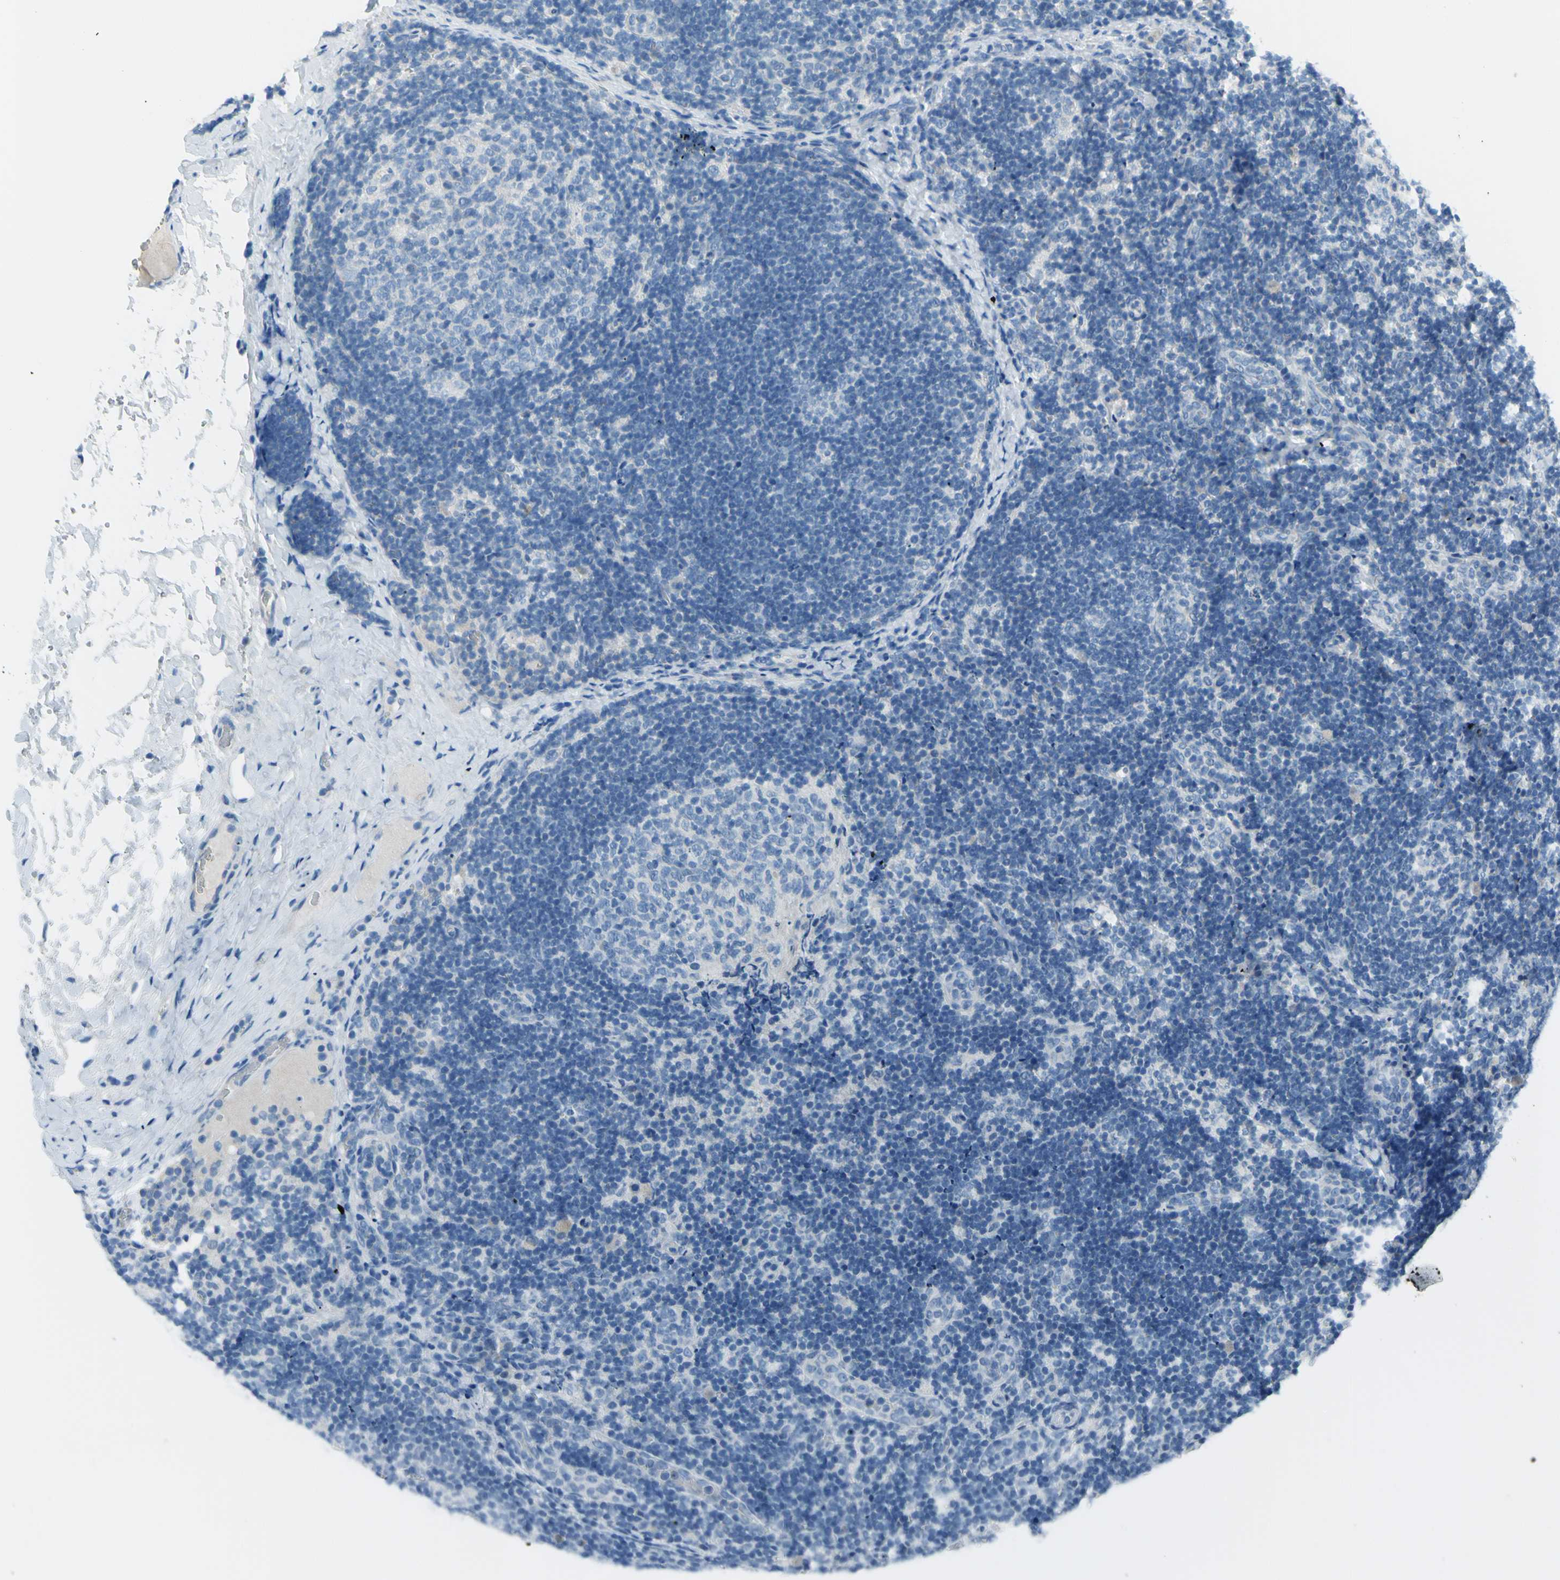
{"staining": {"intensity": "negative", "quantity": "none", "location": "none"}, "tissue": "lymph node", "cell_type": "Germinal center cells", "image_type": "normal", "snomed": [{"axis": "morphology", "description": "Normal tissue, NOS"}, {"axis": "topography", "description": "Lymph node"}], "caption": "This is an IHC histopathology image of unremarkable human lymph node. There is no staining in germinal center cells.", "gene": "DCT", "patient": {"sex": "female", "age": 14}}